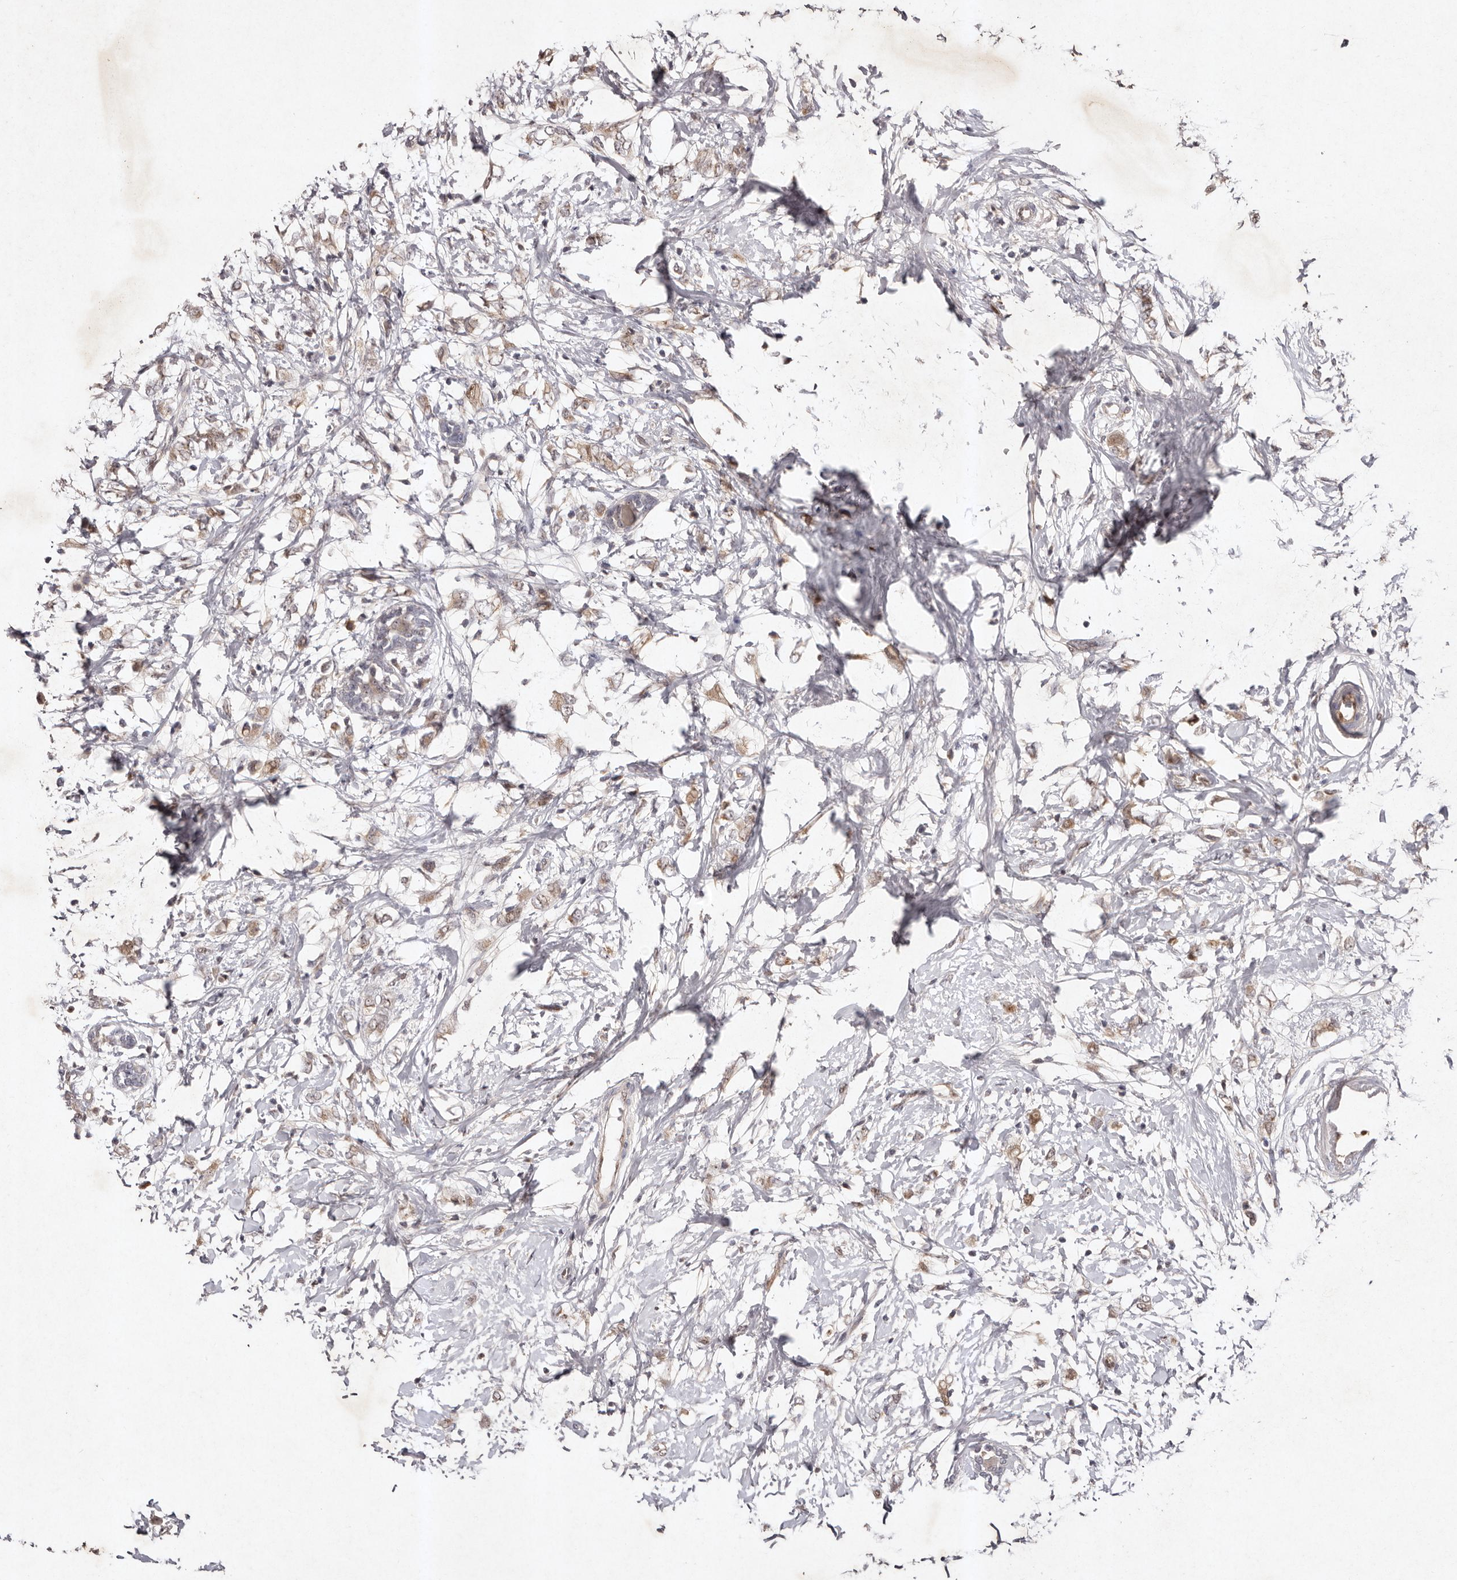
{"staining": {"intensity": "weak", "quantity": "25%-75%", "location": "cytoplasmic/membranous"}, "tissue": "breast cancer", "cell_type": "Tumor cells", "image_type": "cancer", "snomed": [{"axis": "morphology", "description": "Normal tissue, NOS"}, {"axis": "morphology", "description": "Lobular carcinoma"}, {"axis": "topography", "description": "Breast"}], "caption": "This is an image of immunohistochemistry (IHC) staining of breast cancer, which shows weak expression in the cytoplasmic/membranous of tumor cells.", "gene": "KLF7", "patient": {"sex": "female", "age": 47}}